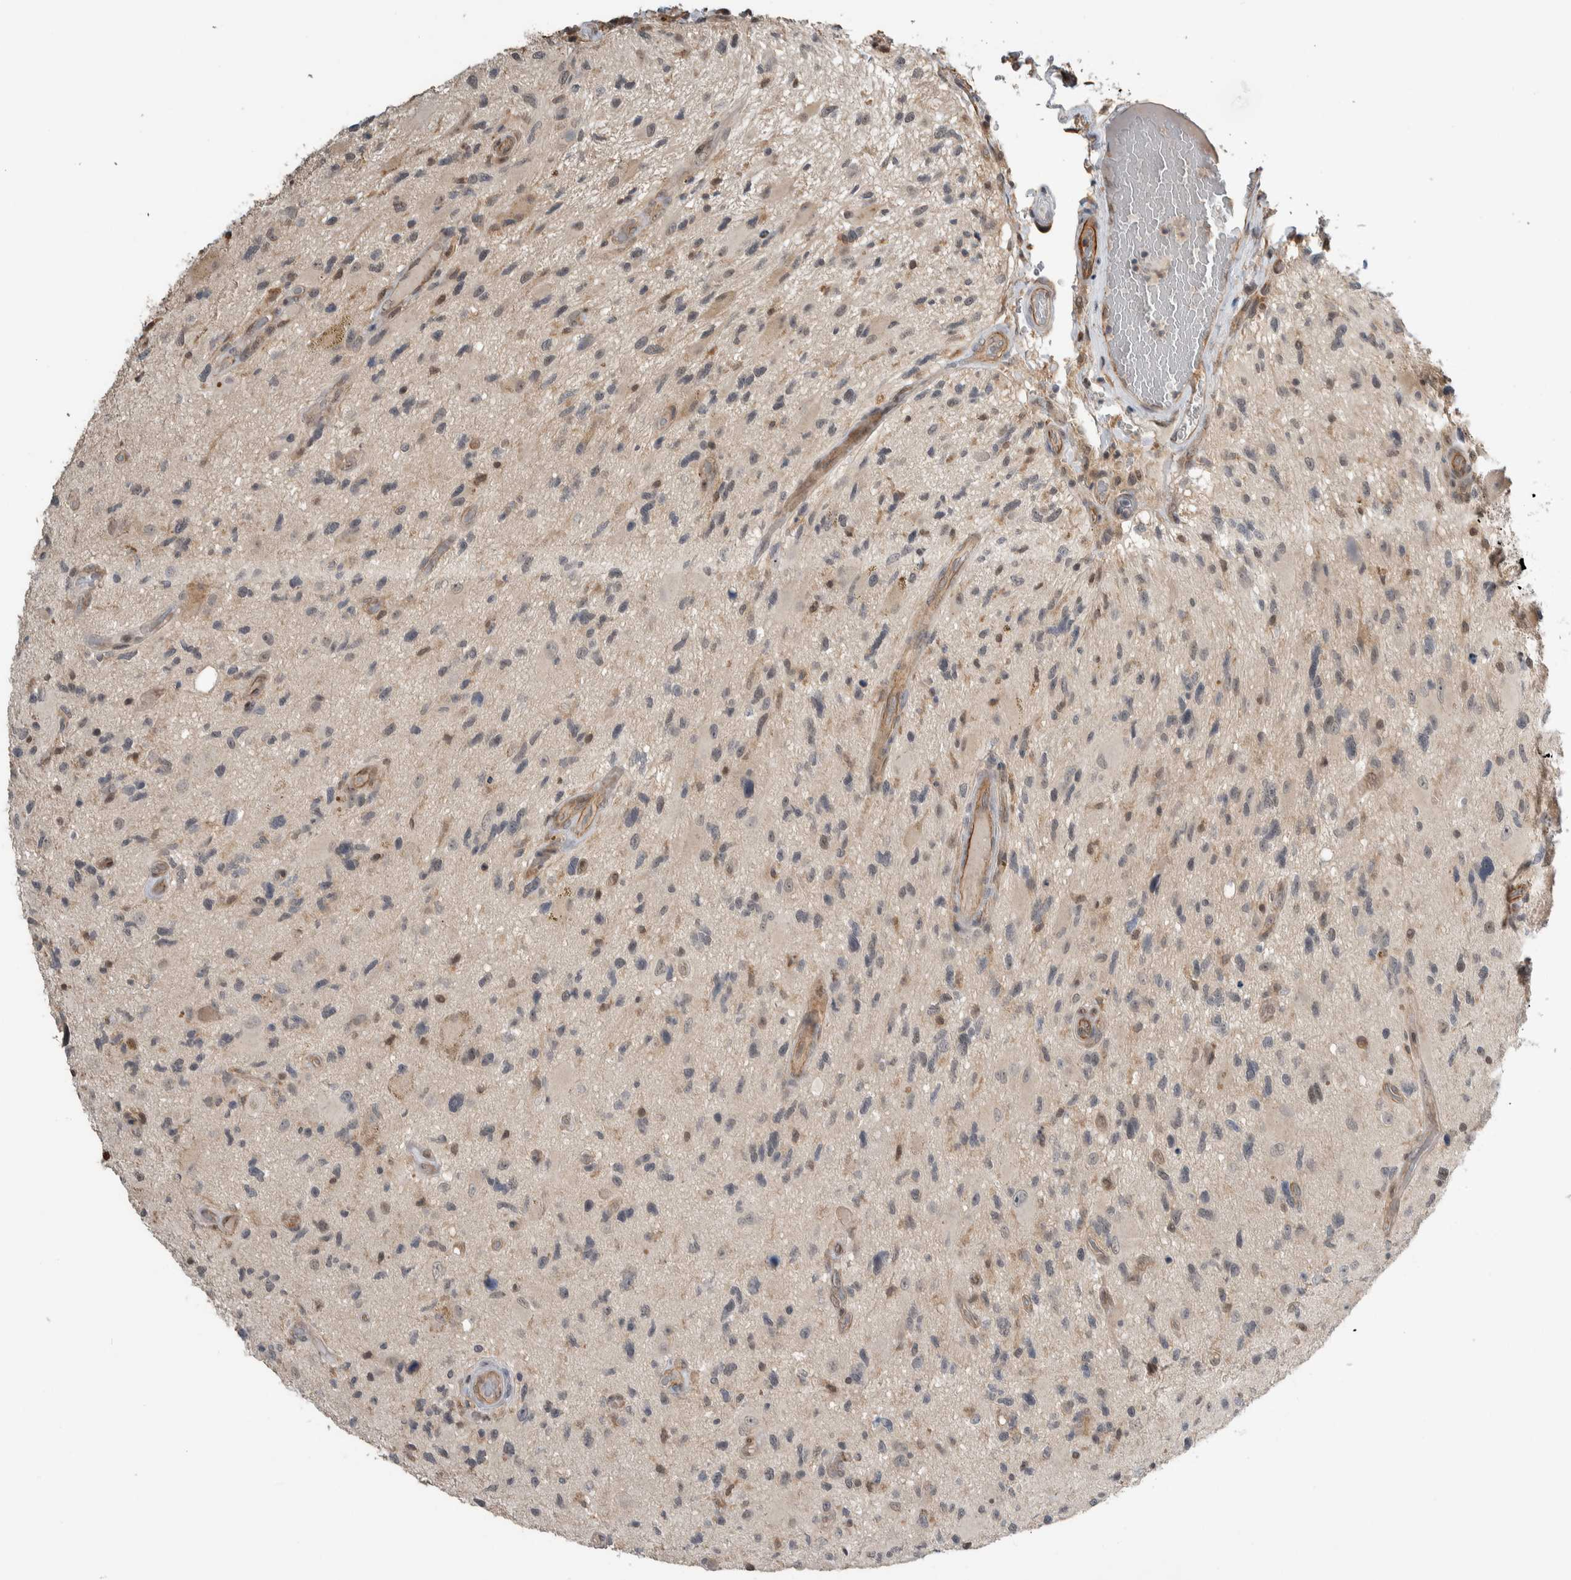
{"staining": {"intensity": "negative", "quantity": "none", "location": "none"}, "tissue": "glioma", "cell_type": "Tumor cells", "image_type": "cancer", "snomed": [{"axis": "morphology", "description": "Glioma, malignant, High grade"}, {"axis": "topography", "description": "Brain"}], "caption": "Malignant high-grade glioma stained for a protein using immunohistochemistry displays no staining tumor cells.", "gene": "PRDM4", "patient": {"sex": "male", "age": 33}}